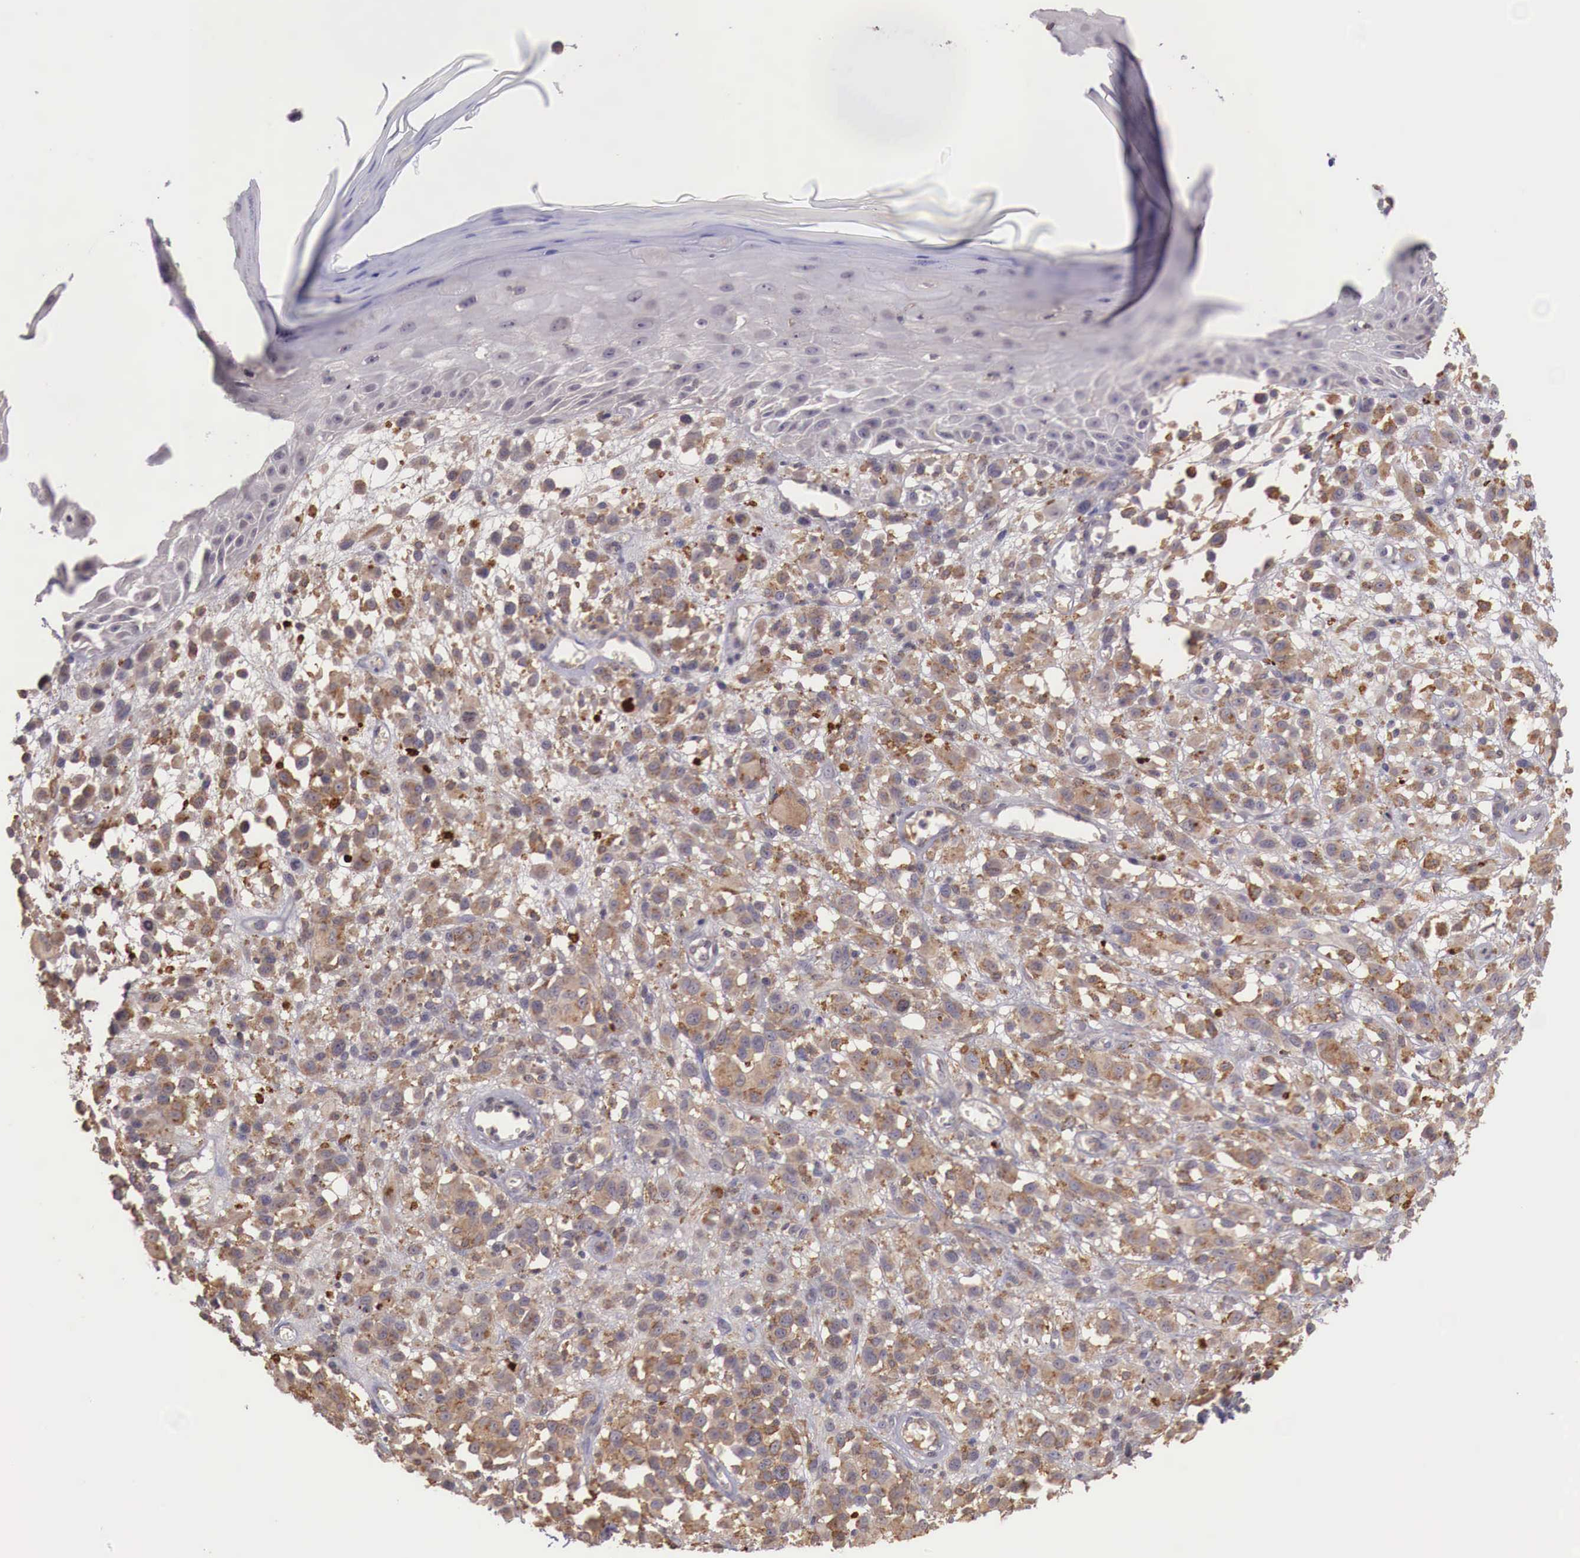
{"staining": {"intensity": "moderate", "quantity": "25%-75%", "location": "cytoplasmic/membranous"}, "tissue": "melanoma", "cell_type": "Tumor cells", "image_type": "cancer", "snomed": [{"axis": "morphology", "description": "Malignant melanoma, NOS"}, {"axis": "topography", "description": "Skin"}], "caption": "The image exhibits staining of malignant melanoma, revealing moderate cytoplasmic/membranous protein staining (brown color) within tumor cells.", "gene": "CHRDL1", "patient": {"sex": "male", "age": 51}}